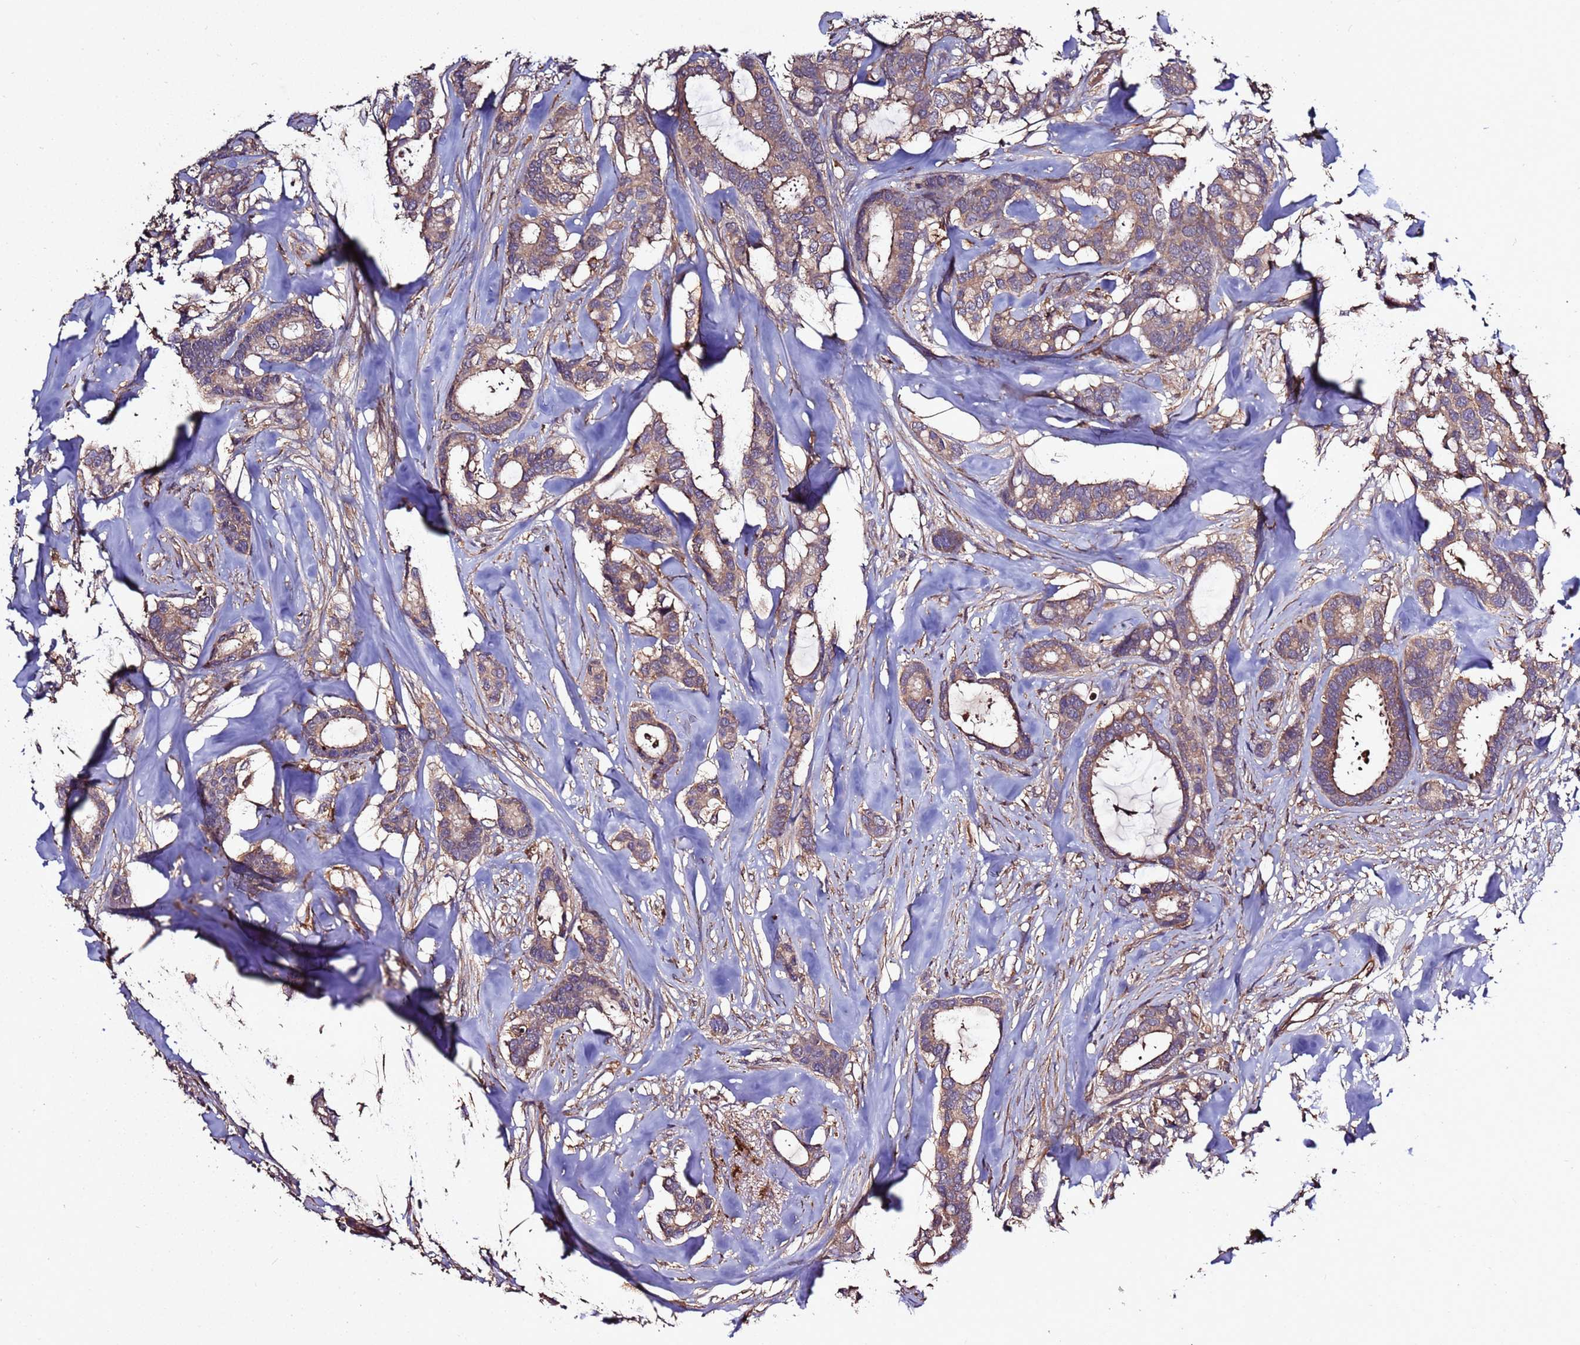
{"staining": {"intensity": "weak", "quantity": ">75%", "location": "cytoplasmic/membranous"}, "tissue": "breast cancer", "cell_type": "Tumor cells", "image_type": "cancer", "snomed": [{"axis": "morphology", "description": "Duct carcinoma"}, {"axis": "topography", "description": "Breast"}], "caption": "Infiltrating ductal carcinoma (breast) stained with a protein marker shows weak staining in tumor cells.", "gene": "RPS15A", "patient": {"sex": "female", "age": 87}}